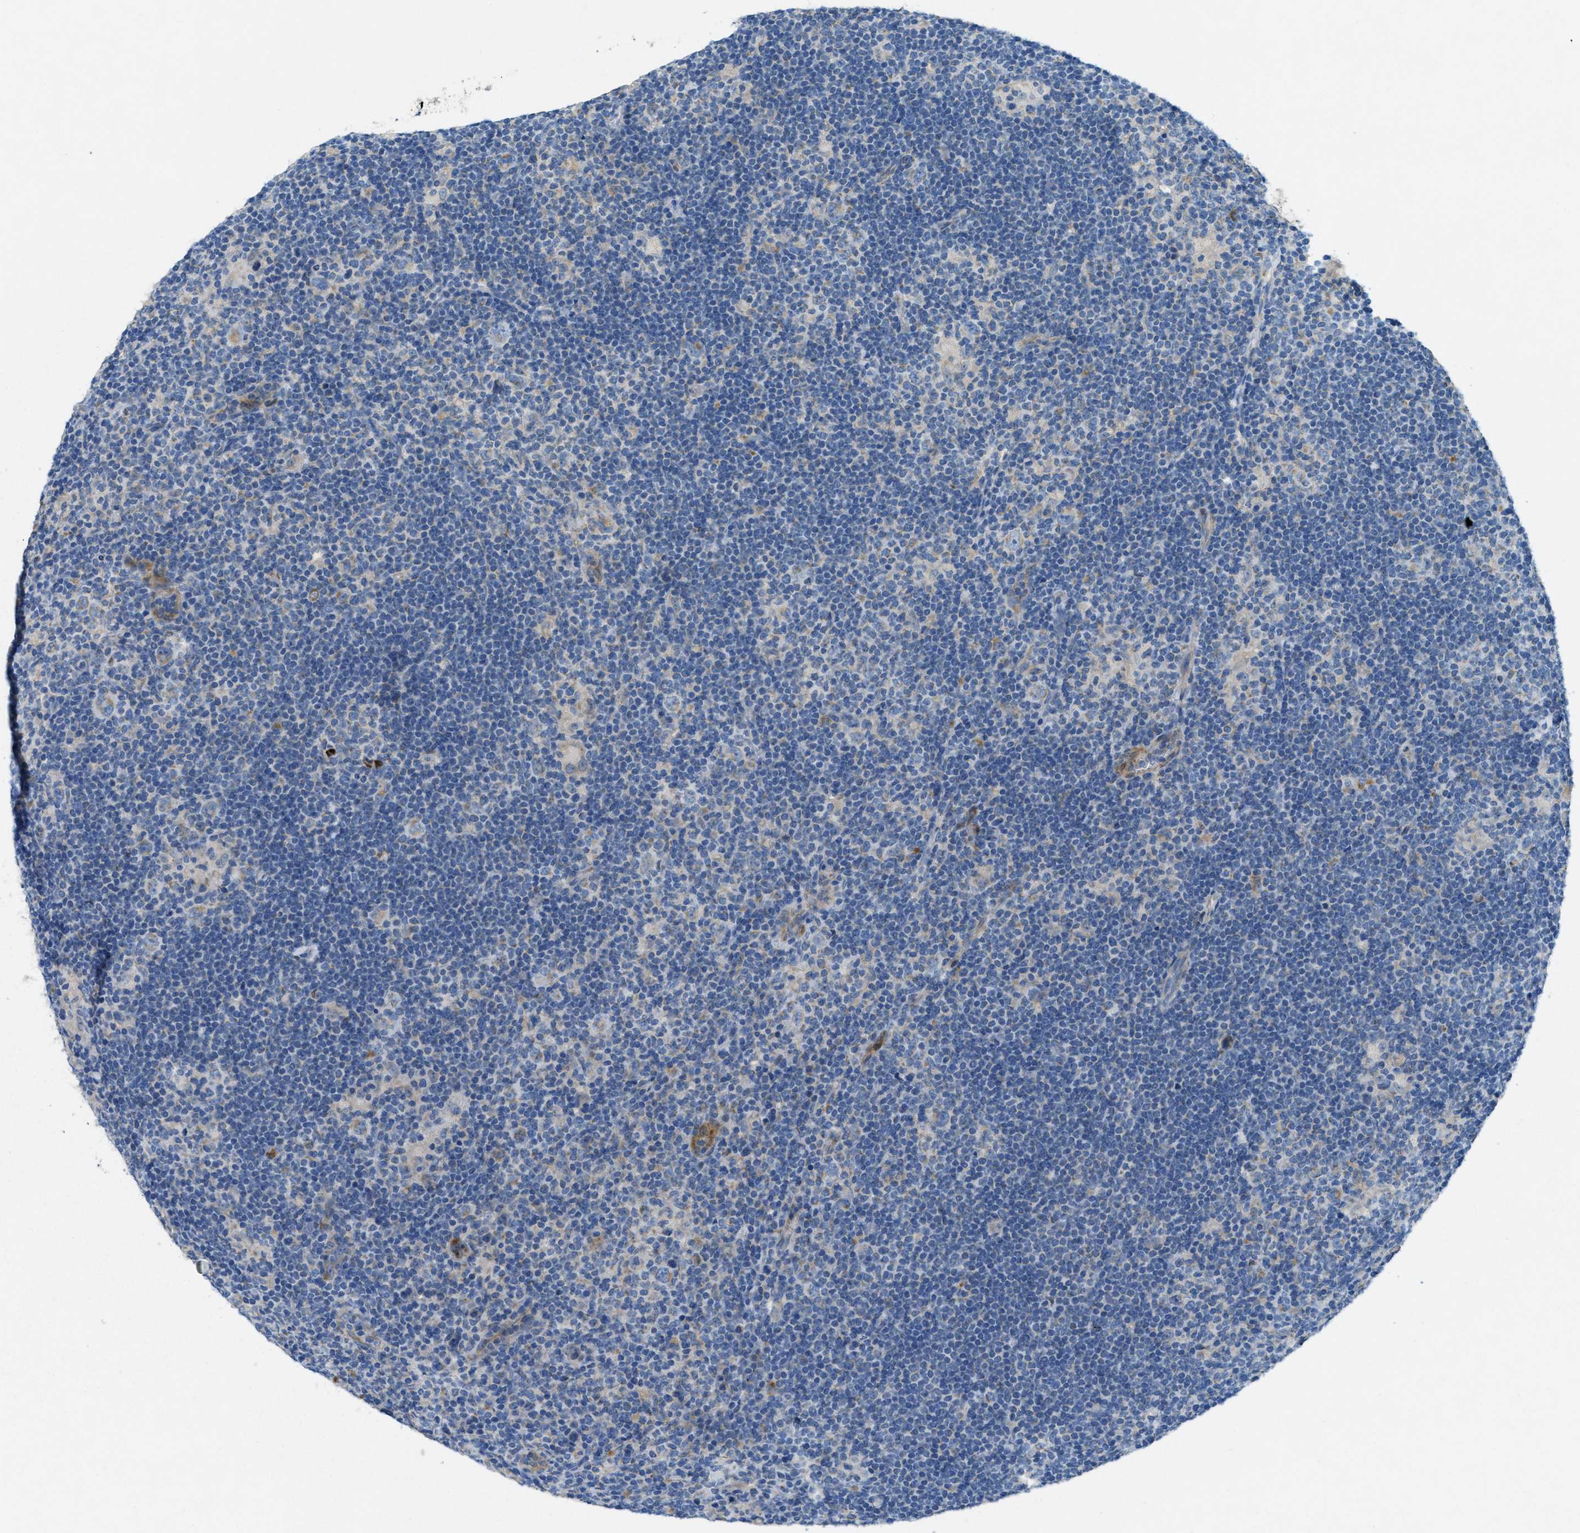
{"staining": {"intensity": "weak", "quantity": "<25%", "location": "cytoplasmic/membranous"}, "tissue": "lymphoma", "cell_type": "Tumor cells", "image_type": "cancer", "snomed": [{"axis": "morphology", "description": "Hodgkin's disease, NOS"}, {"axis": "topography", "description": "Lymph node"}], "caption": "This is an immunohistochemistry photomicrograph of human Hodgkin's disease. There is no positivity in tumor cells.", "gene": "CYGB", "patient": {"sex": "female", "age": 57}}